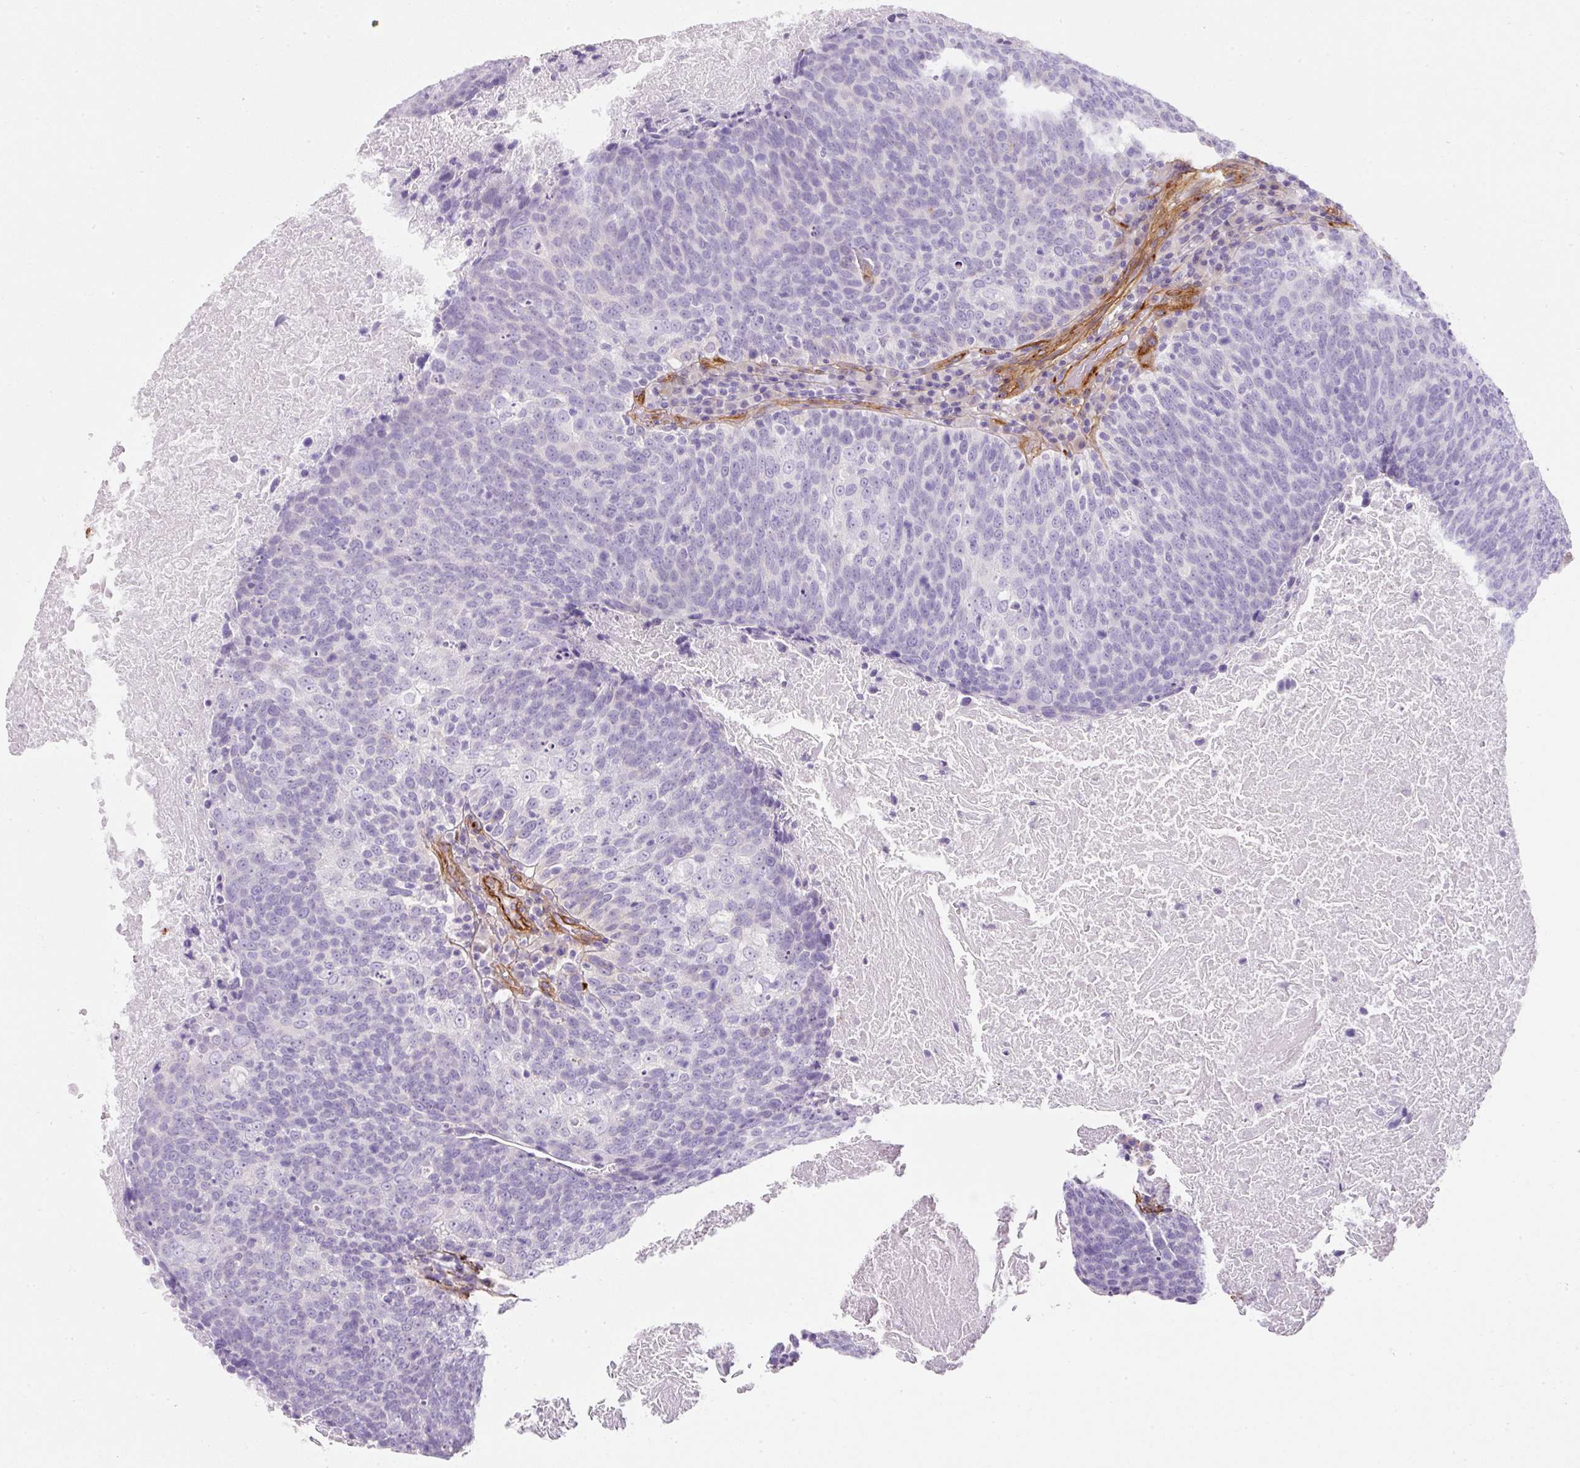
{"staining": {"intensity": "negative", "quantity": "none", "location": "none"}, "tissue": "head and neck cancer", "cell_type": "Tumor cells", "image_type": "cancer", "snomed": [{"axis": "morphology", "description": "Squamous cell carcinoma, NOS"}, {"axis": "morphology", "description": "Squamous cell carcinoma, metastatic, NOS"}, {"axis": "topography", "description": "Lymph node"}, {"axis": "topography", "description": "Head-Neck"}], "caption": "An image of human head and neck cancer is negative for staining in tumor cells.", "gene": "LOXL4", "patient": {"sex": "male", "age": 62}}